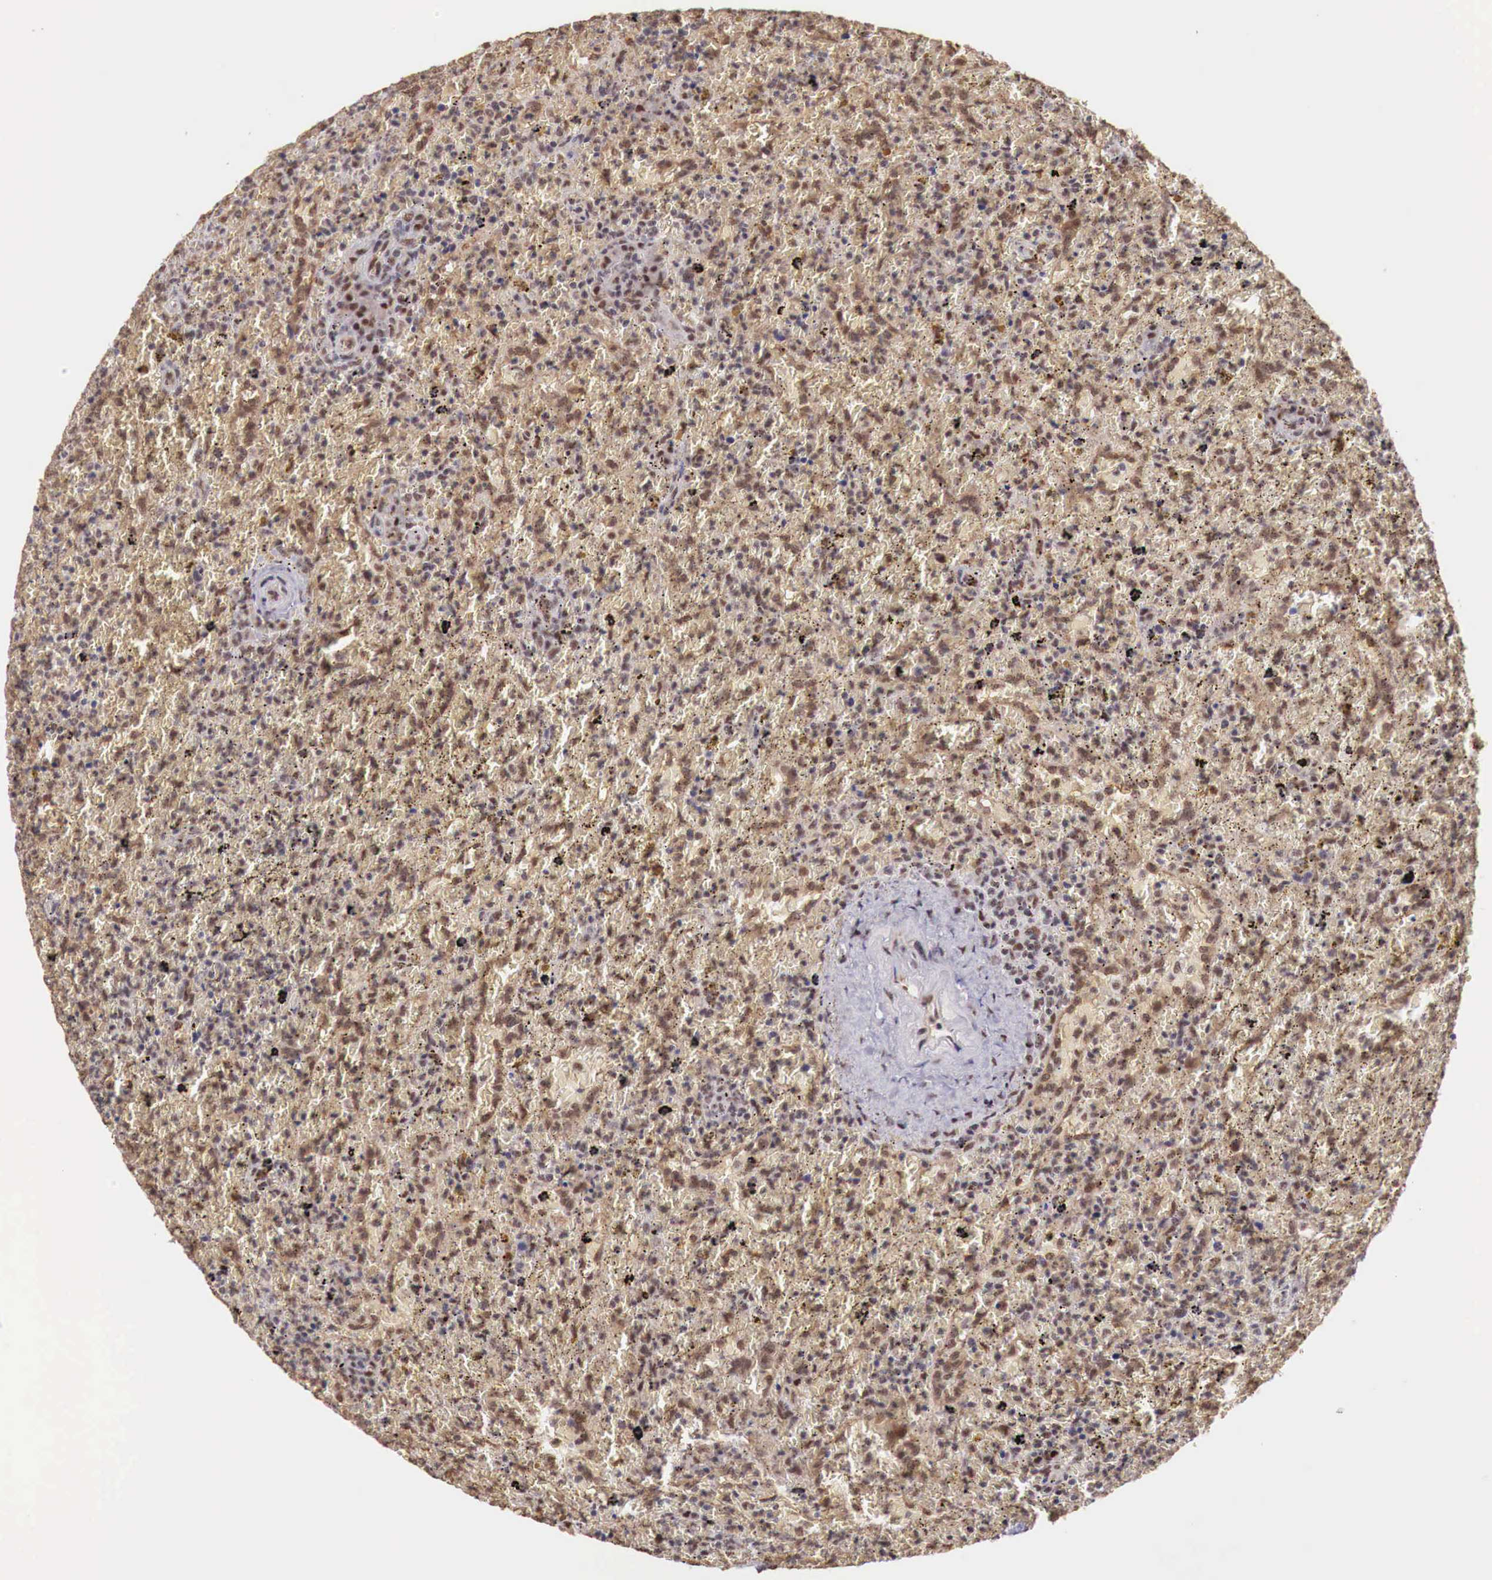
{"staining": {"intensity": "moderate", "quantity": "25%-75%", "location": "nuclear"}, "tissue": "lymphoma", "cell_type": "Tumor cells", "image_type": "cancer", "snomed": [{"axis": "morphology", "description": "Malignant lymphoma, non-Hodgkin's type, High grade"}, {"axis": "topography", "description": "Spleen"}, {"axis": "topography", "description": "Lymph node"}], "caption": "Immunohistochemistry (IHC) image of human lymphoma stained for a protein (brown), which shows medium levels of moderate nuclear staining in approximately 25%-75% of tumor cells.", "gene": "FOXP2", "patient": {"sex": "female", "age": 70}}